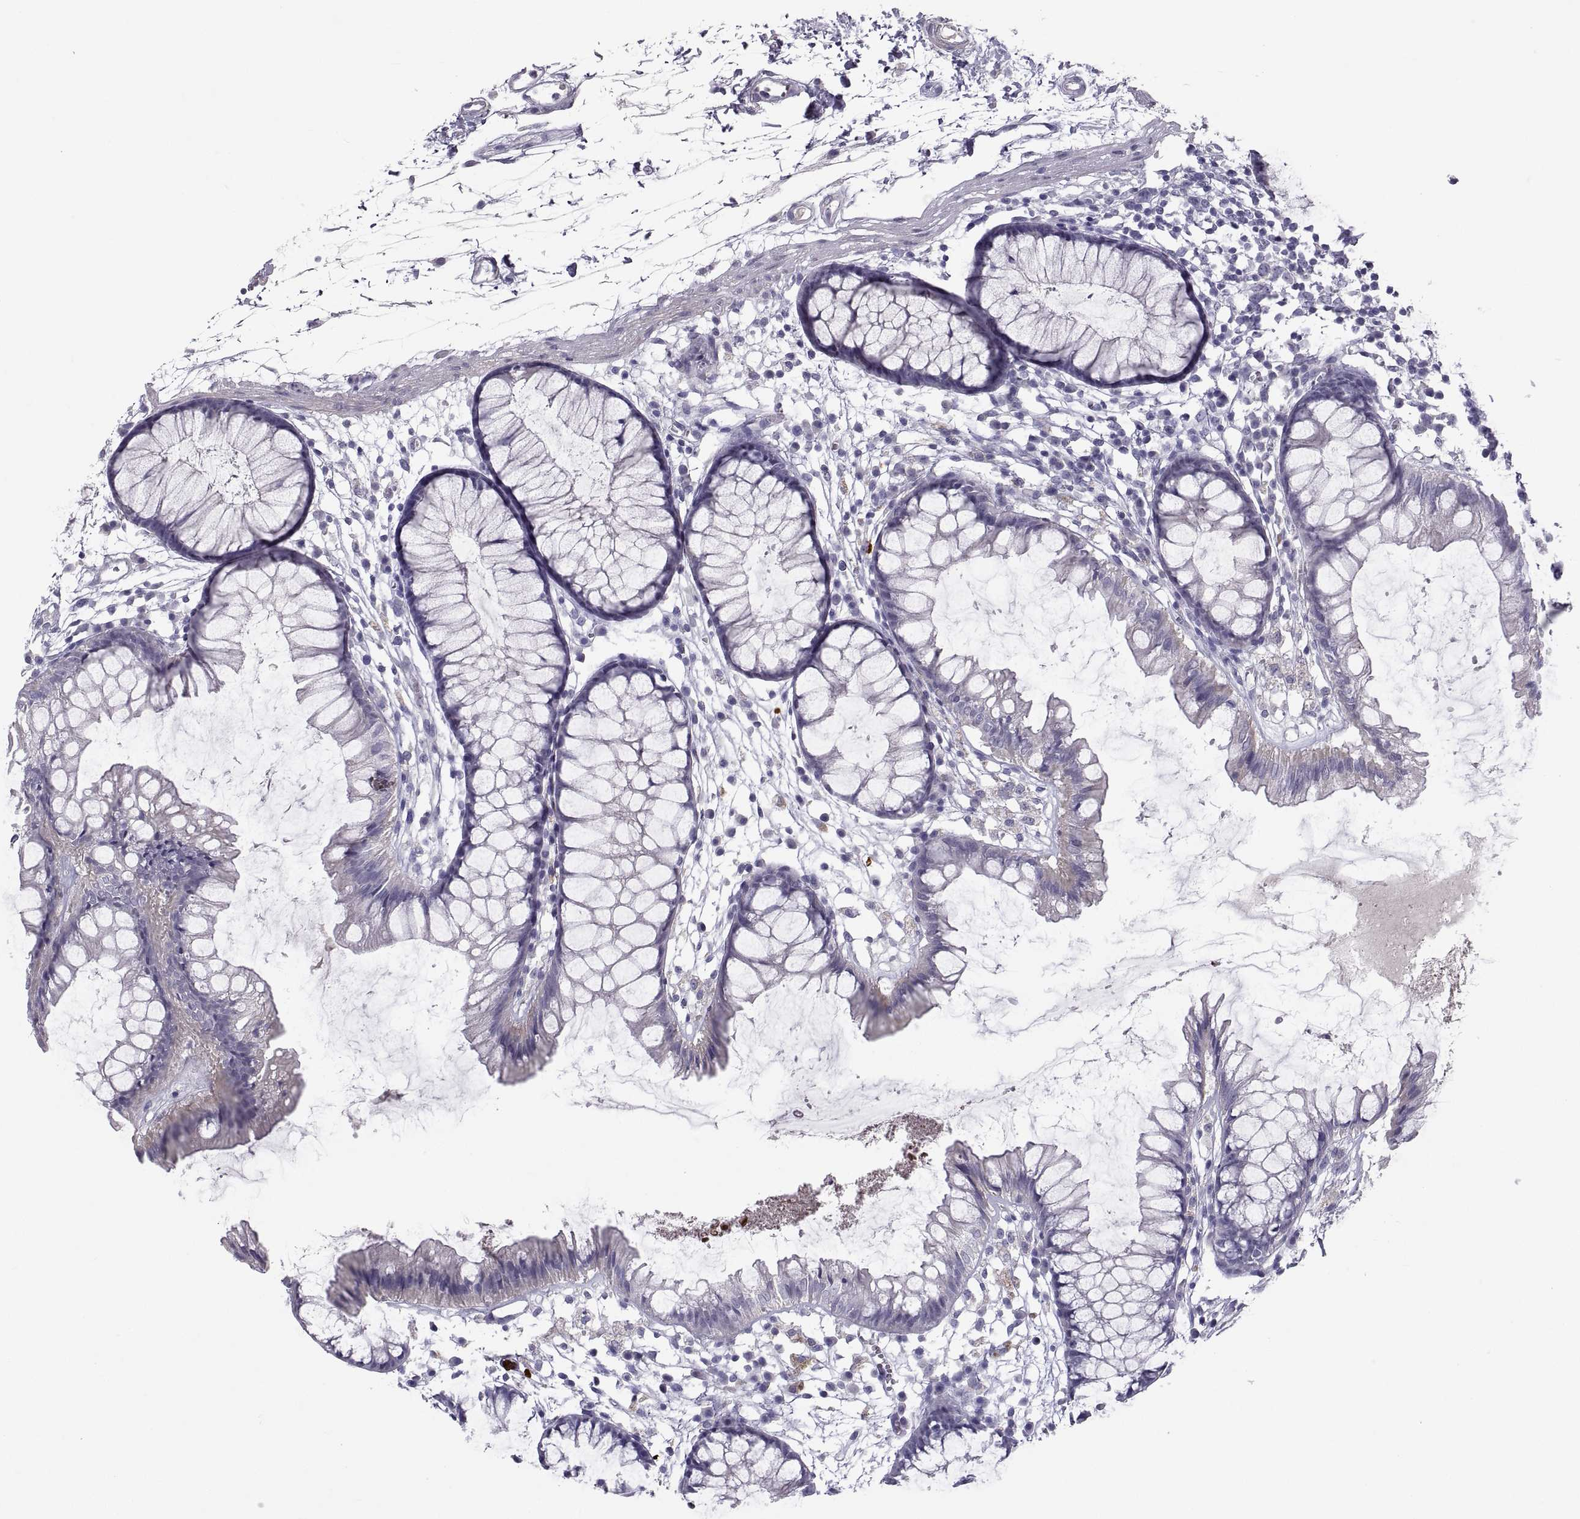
{"staining": {"intensity": "negative", "quantity": "none", "location": "none"}, "tissue": "colon", "cell_type": "Endothelial cells", "image_type": "normal", "snomed": [{"axis": "morphology", "description": "Normal tissue, NOS"}, {"axis": "morphology", "description": "Adenocarcinoma, NOS"}, {"axis": "topography", "description": "Colon"}], "caption": "The IHC micrograph has no significant expression in endothelial cells of colon.", "gene": "IGSF1", "patient": {"sex": "male", "age": 65}}